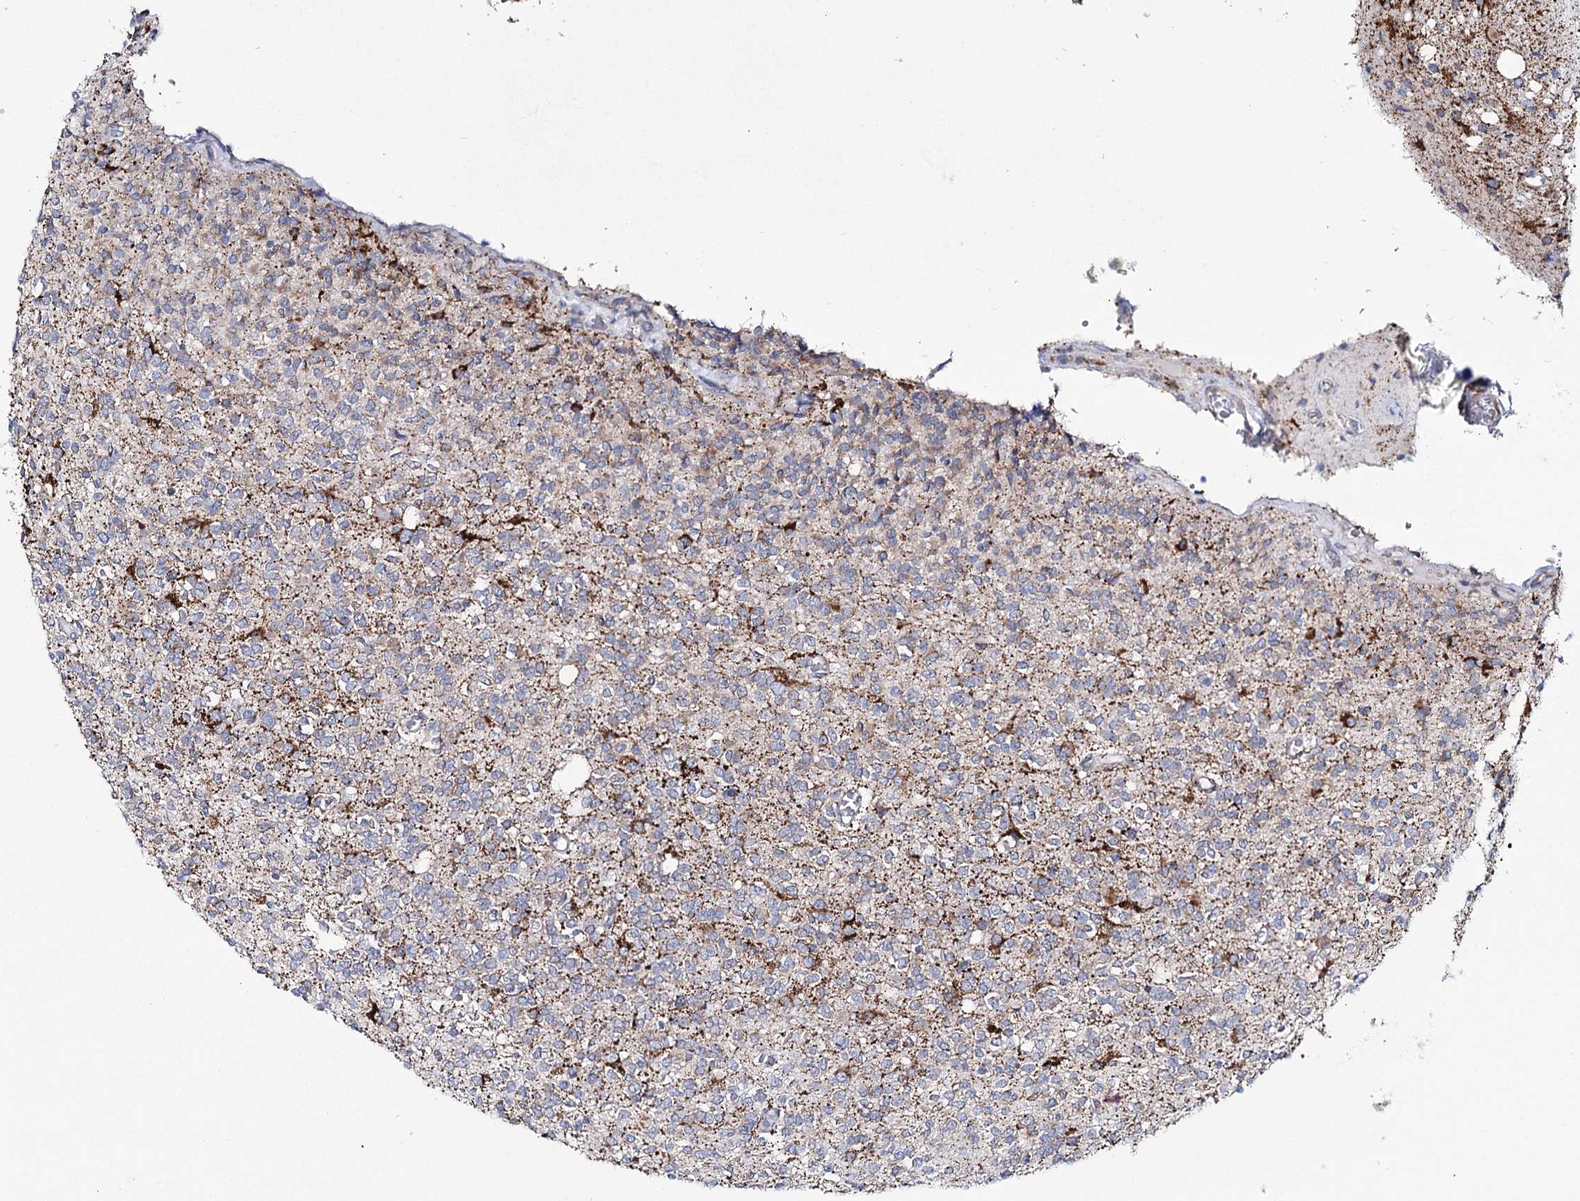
{"staining": {"intensity": "moderate", "quantity": "<25%", "location": "cytoplasmic/membranous"}, "tissue": "glioma", "cell_type": "Tumor cells", "image_type": "cancer", "snomed": [{"axis": "morphology", "description": "Glioma, malignant, High grade"}, {"axis": "topography", "description": "Brain"}], "caption": "Approximately <25% of tumor cells in malignant high-grade glioma show moderate cytoplasmic/membranous protein staining as visualized by brown immunohistochemical staining.", "gene": "THUMPD3", "patient": {"sex": "male", "age": 34}}